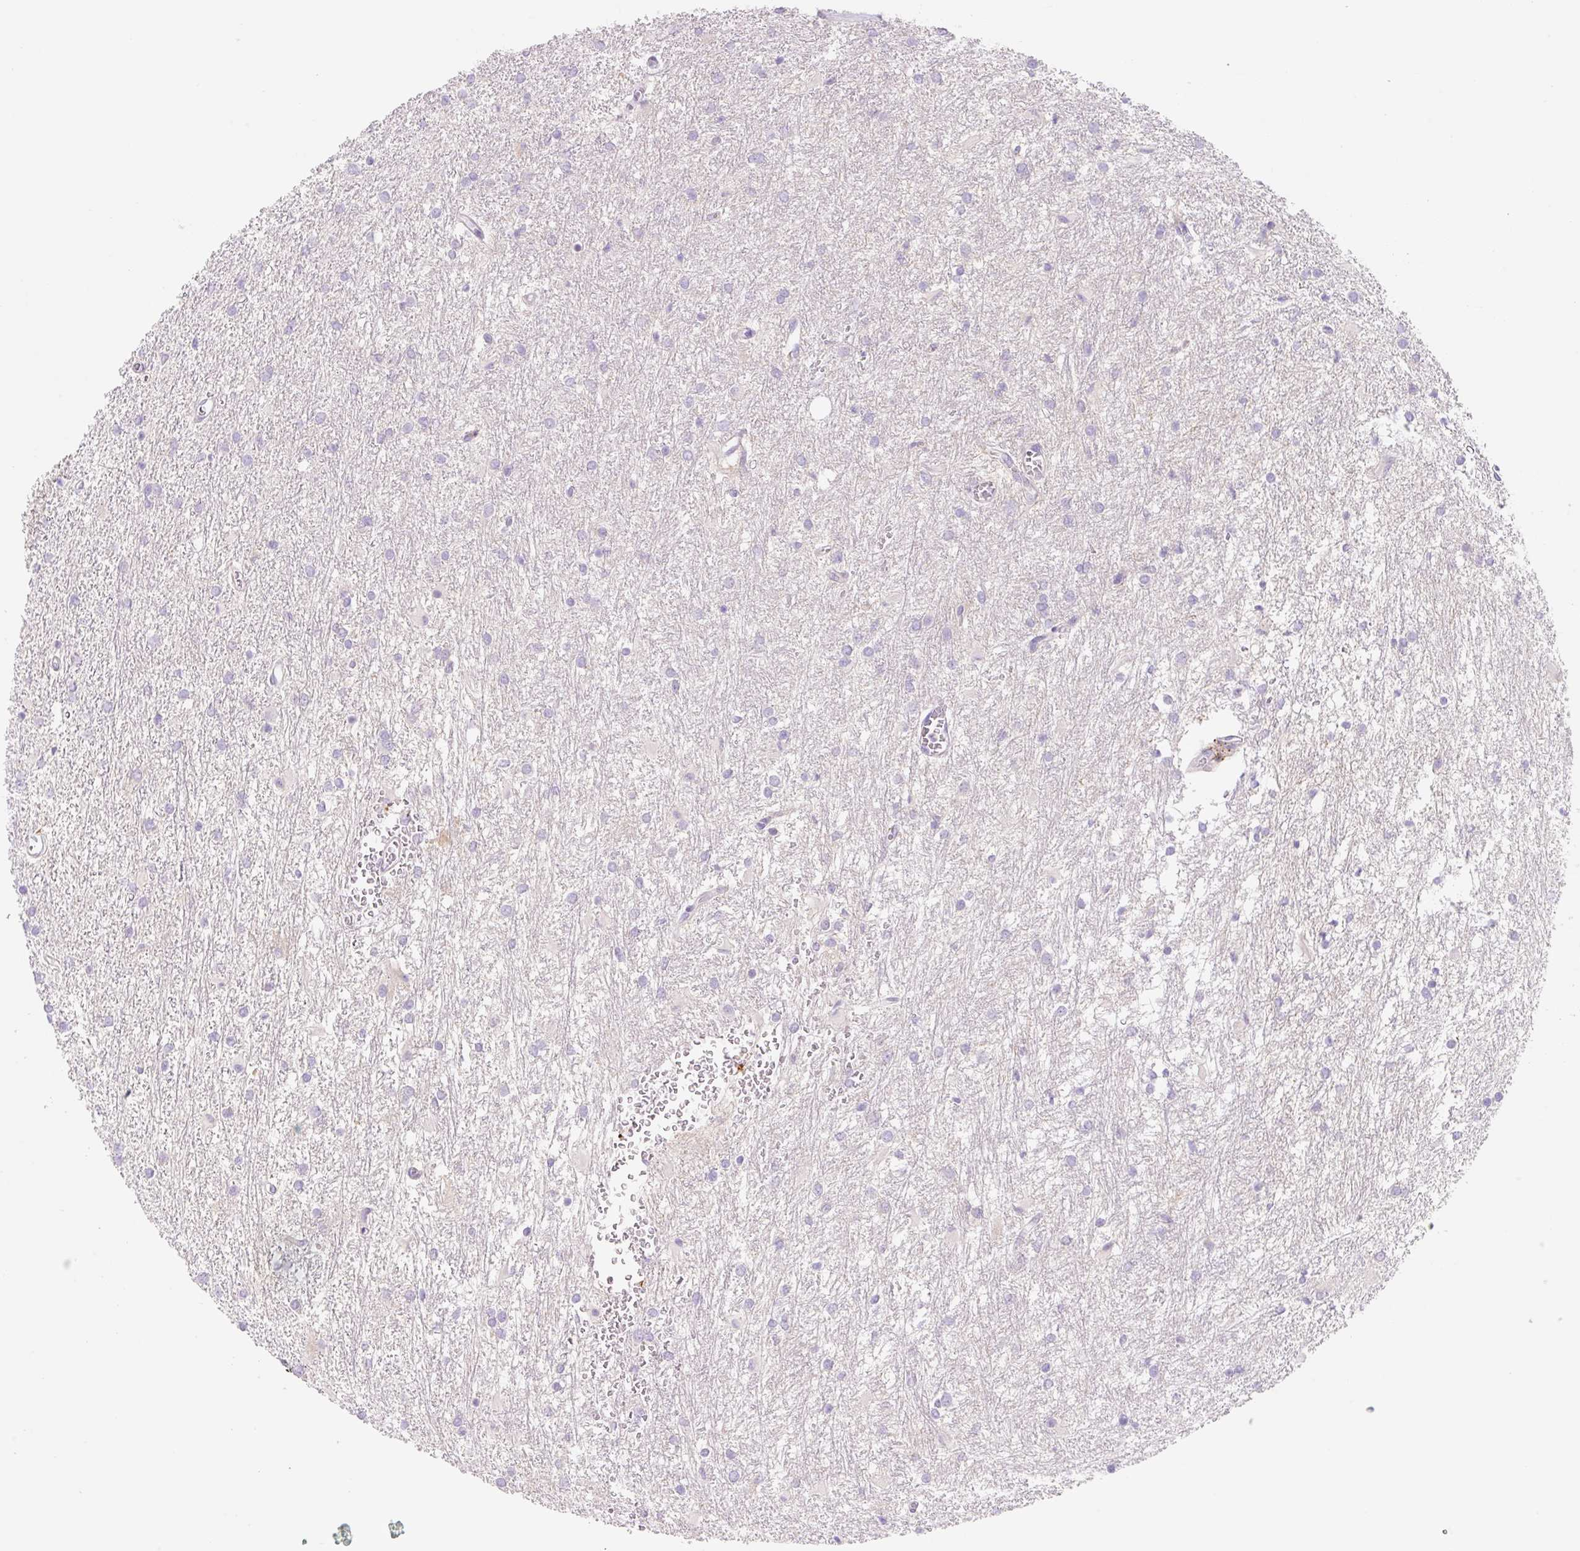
{"staining": {"intensity": "negative", "quantity": "none", "location": "none"}, "tissue": "glioma", "cell_type": "Tumor cells", "image_type": "cancer", "snomed": [{"axis": "morphology", "description": "Glioma, malignant, High grade"}, {"axis": "topography", "description": "Brain"}], "caption": "Immunohistochemistry (IHC) of glioma reveals no expression in tumor cells.", "gene": "LYVE1", "patient": {"sex": "female", "age": 50}}